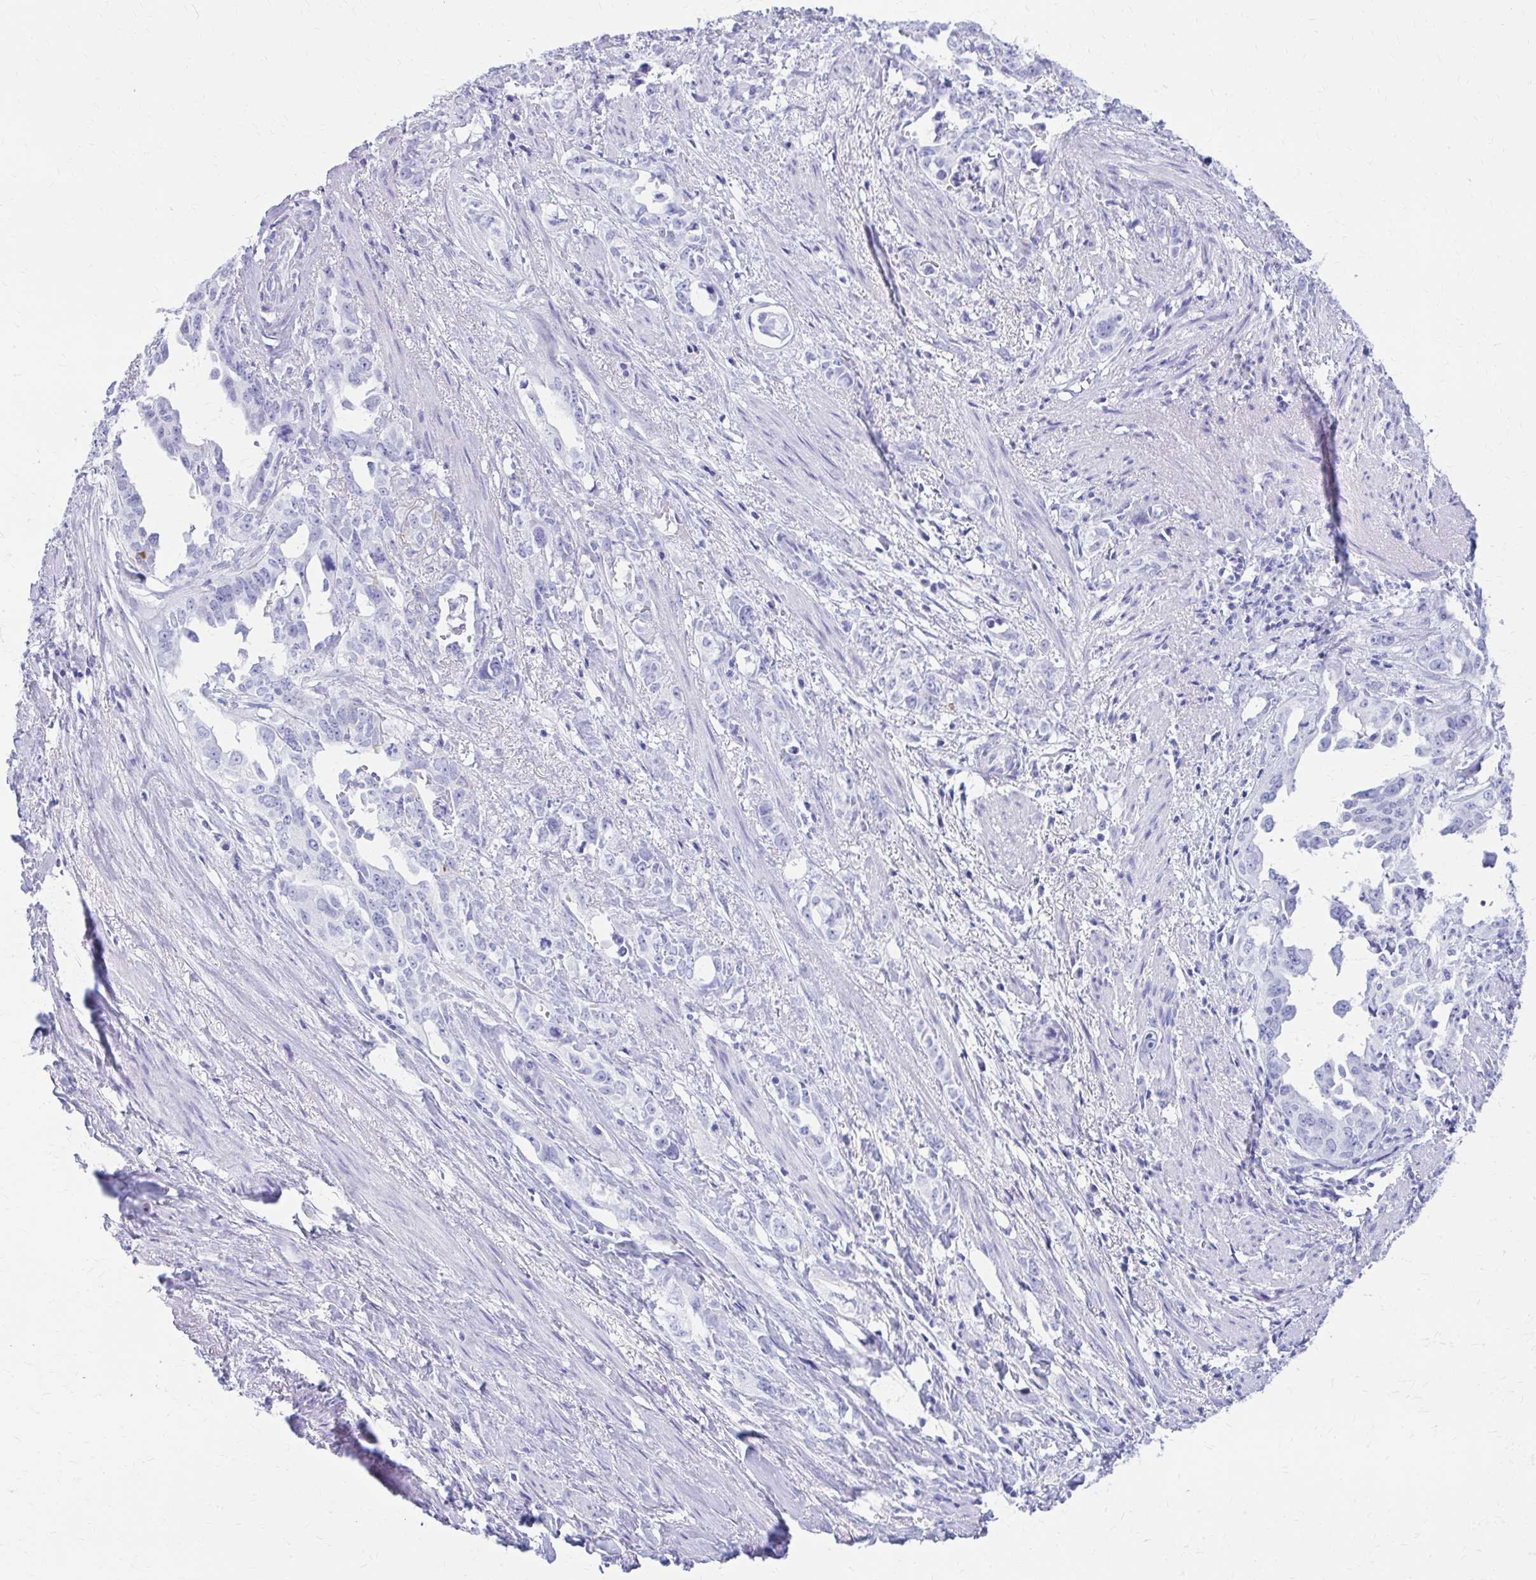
{"staining": {"intensity": "negative", "quantity": "none", "location": "none"}, "tissue": "endometrial cancer", "cell_type": "Tumor cells", "image_type": "cancer", "snomed": [{"axis": "morphology", "description": "Adenocarcinoma, NOS"}, {"axis": "topography", "description": "Endometrium"}], "caption": "This is an immunohistochemistry histopathology image of endometrial cancer (adenocarcinoma). There is no positivity in tumor cells.", "gene": "NSG2", "patient": {"sex": "female", "age": 65}}